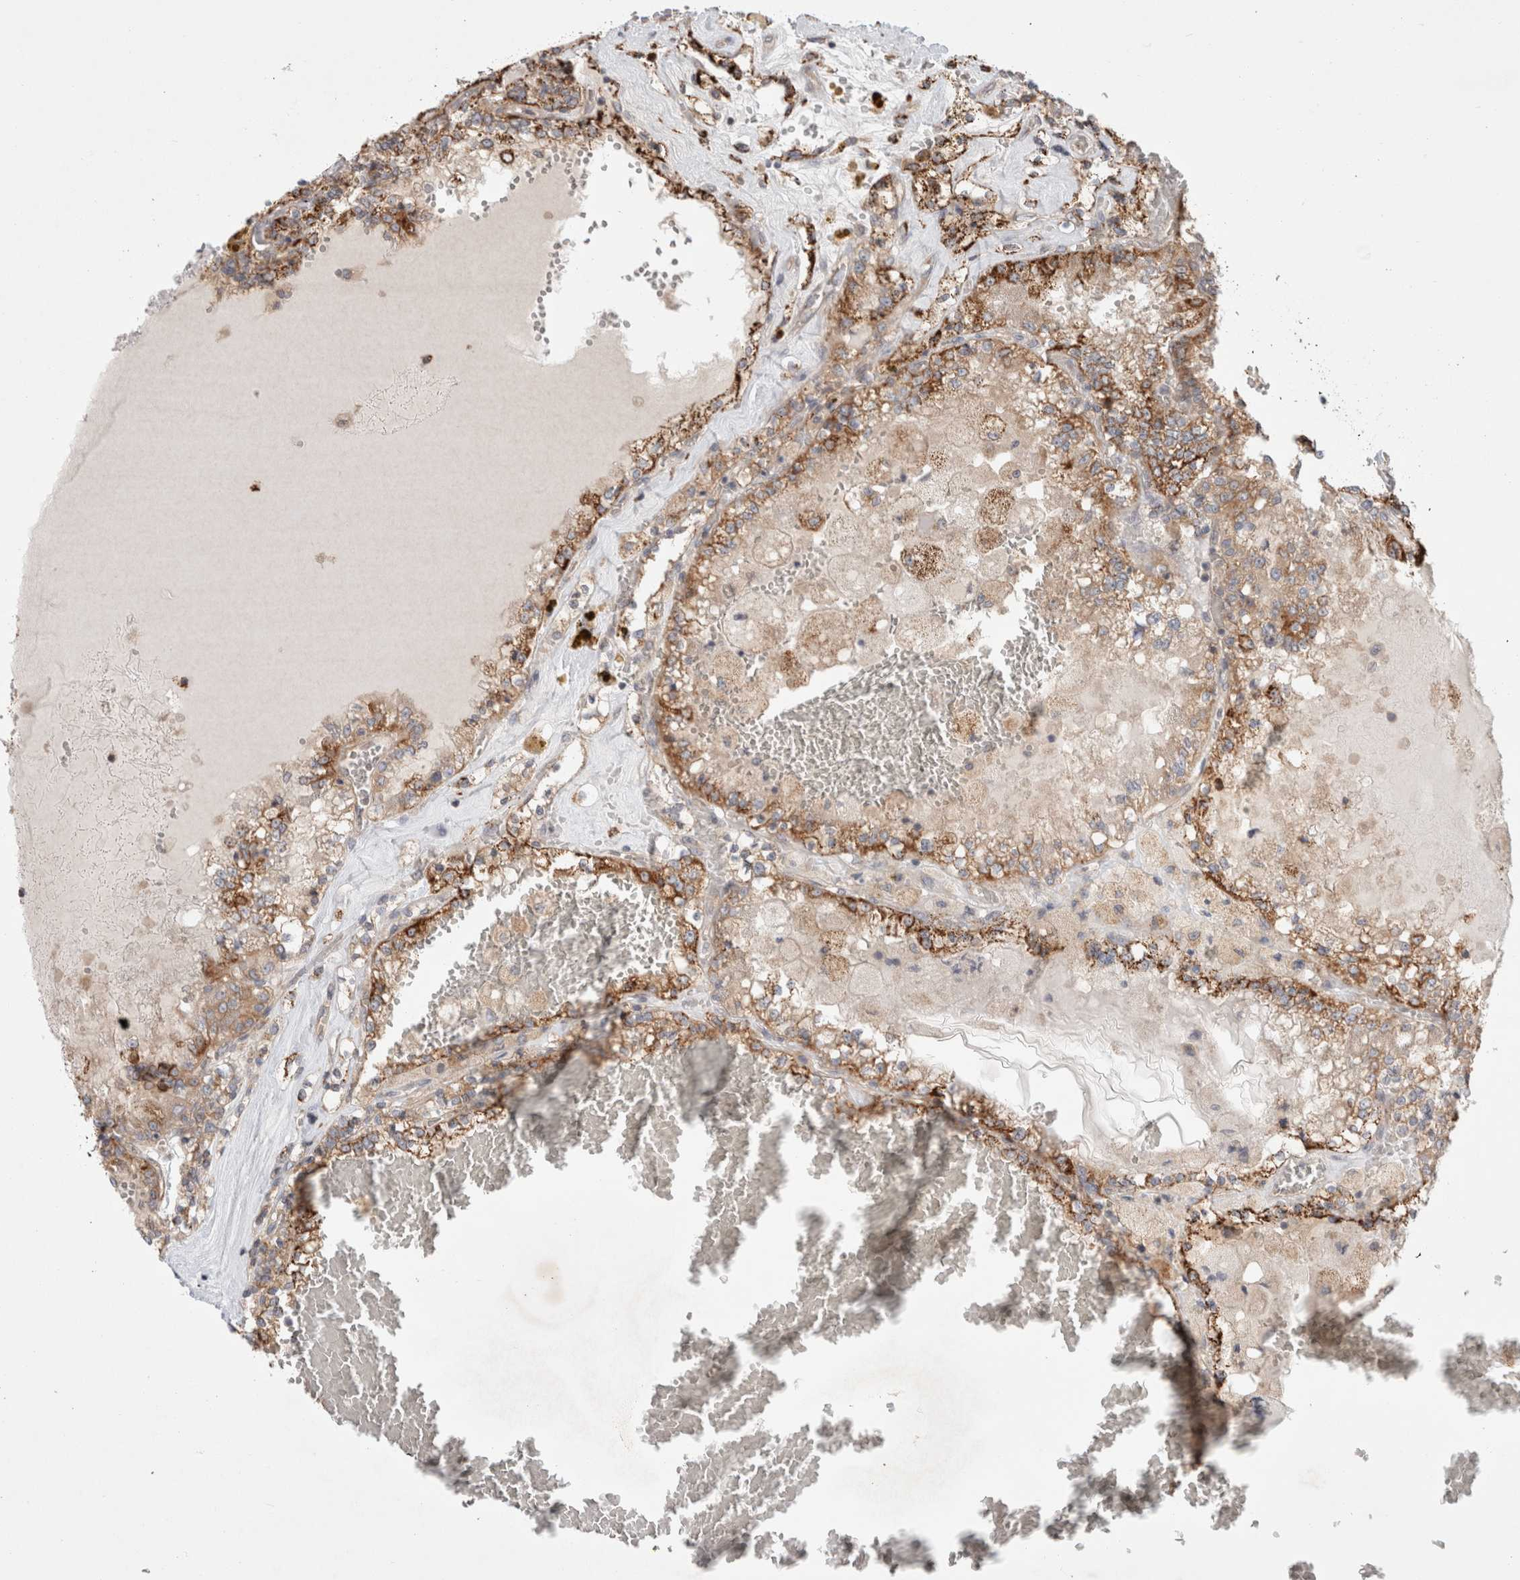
{"staining": {"intensity": "moderate", "quantity": "25%-75%", "location": "cytoplasmic/membranous"}, "tissue": "renal cancer", "cell_type": "Tumor cells", "image_type": "cancer", "snomed": [{"axis": "morphology", "description": "Adenocarcinoma, NOS"}, {"axis": "topography", "description": "Kidney"}], "caption": "Renal cancer was stained to show a protein in brown. There is medium levels of moderate cytoplasmic/membranous staining in approximately 25%-75% of tumor cells. (DAB (3,3'-diaminobenzidine) = brown stain, brightfield microscopy at high magnification).", "gene": "HROB", "patient": {"sex": "female", "age": 56}}